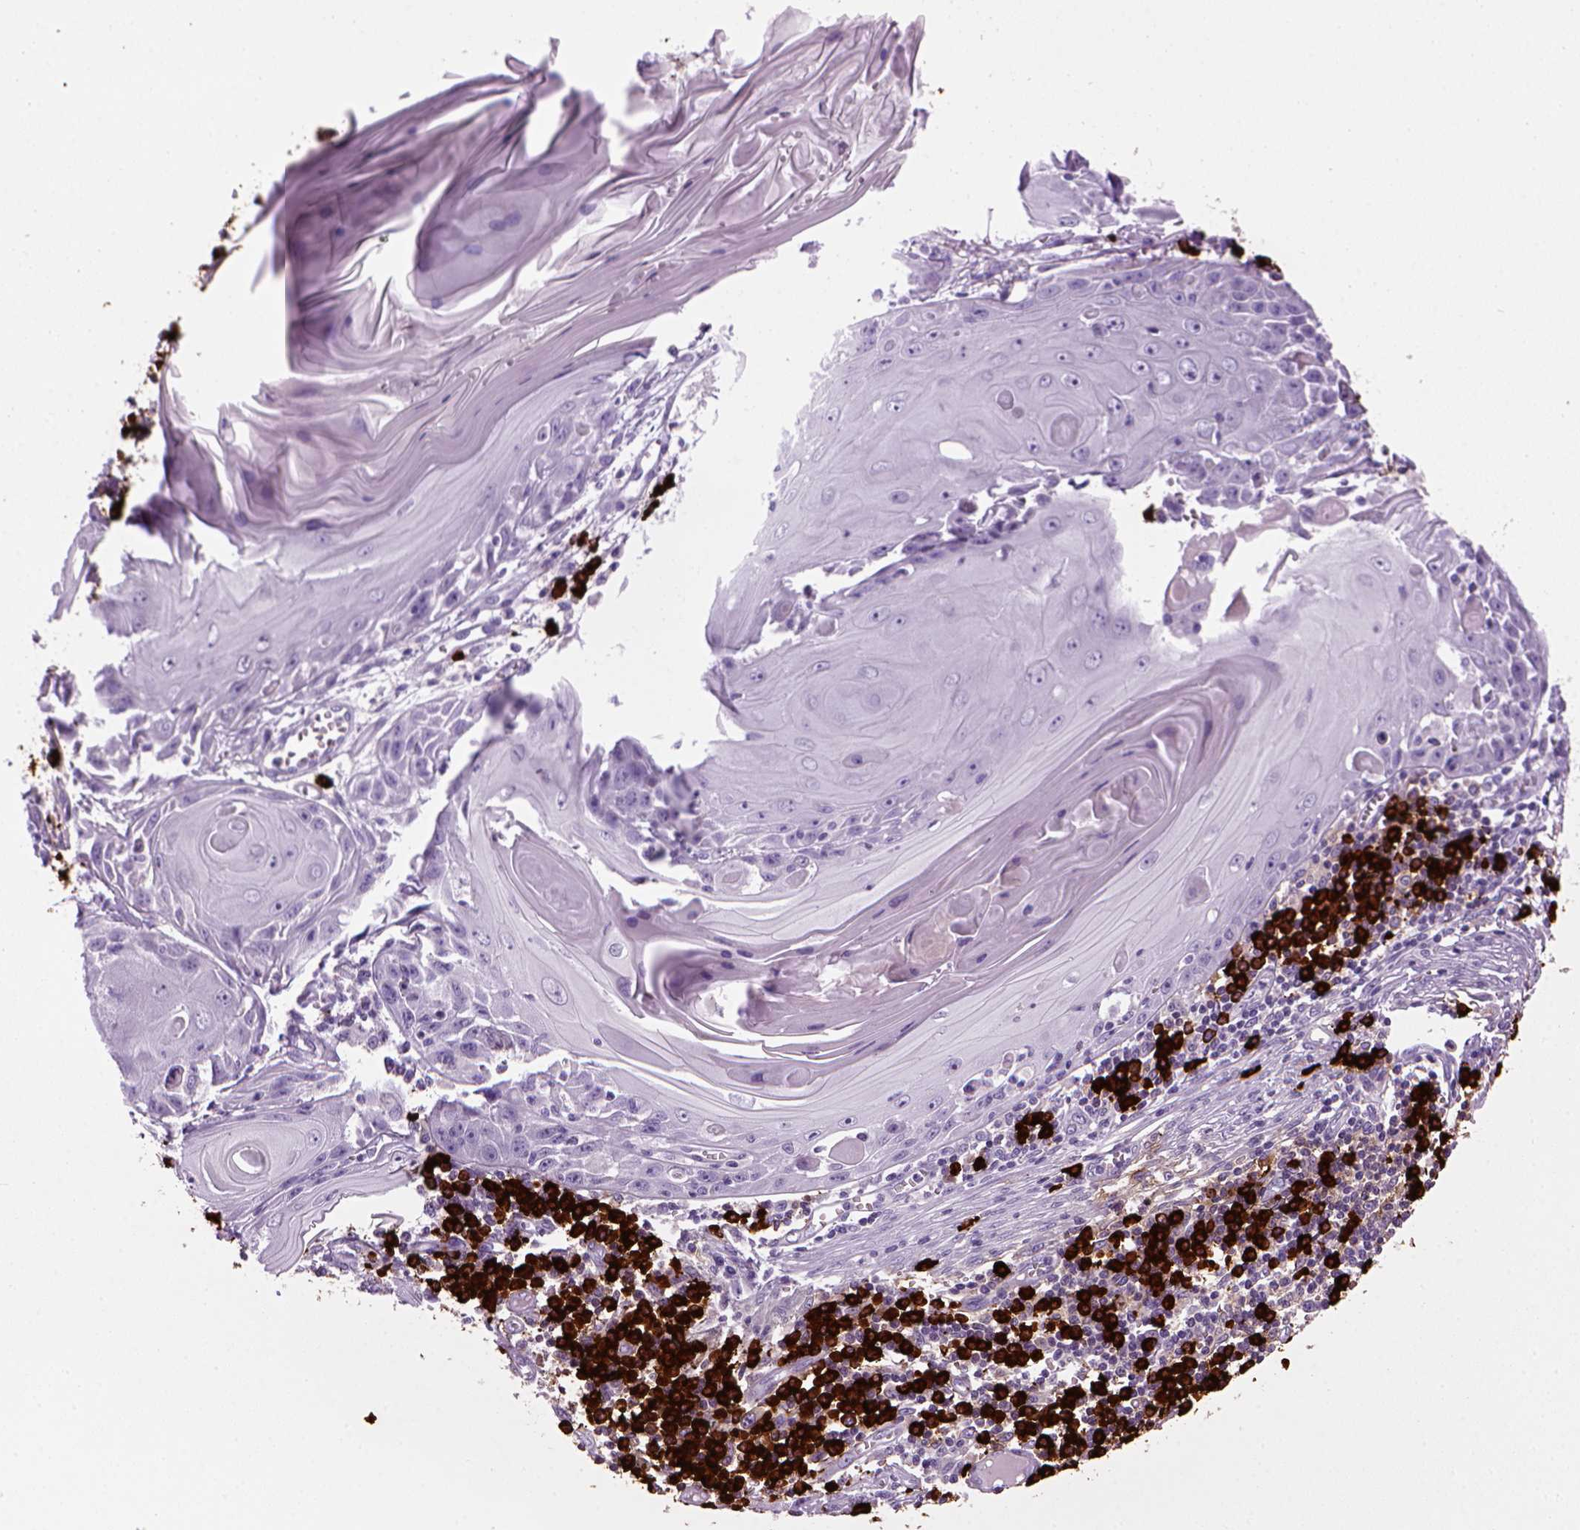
{"staining": {"intensity": "negative", "quantity": "none", "location": "none"}, "tissue": "skin cancer", "cell_type": "Tumor cells", "image_type": "cancer", "snomed": [{"axis": "morphology", "description": "Squamous cell carcinoma, NOS"}, {"axis": "topography", "description": "Skin"}, {"axis": "topography", "description": "Vulva"}], "caption": "Image shows no protein expression in tumor cells of skin squamous cell carcinoma tissue. Nuclei are stained in blue.", "gene": "MZB1", "patient": {"sex": "female", "age": 85}}